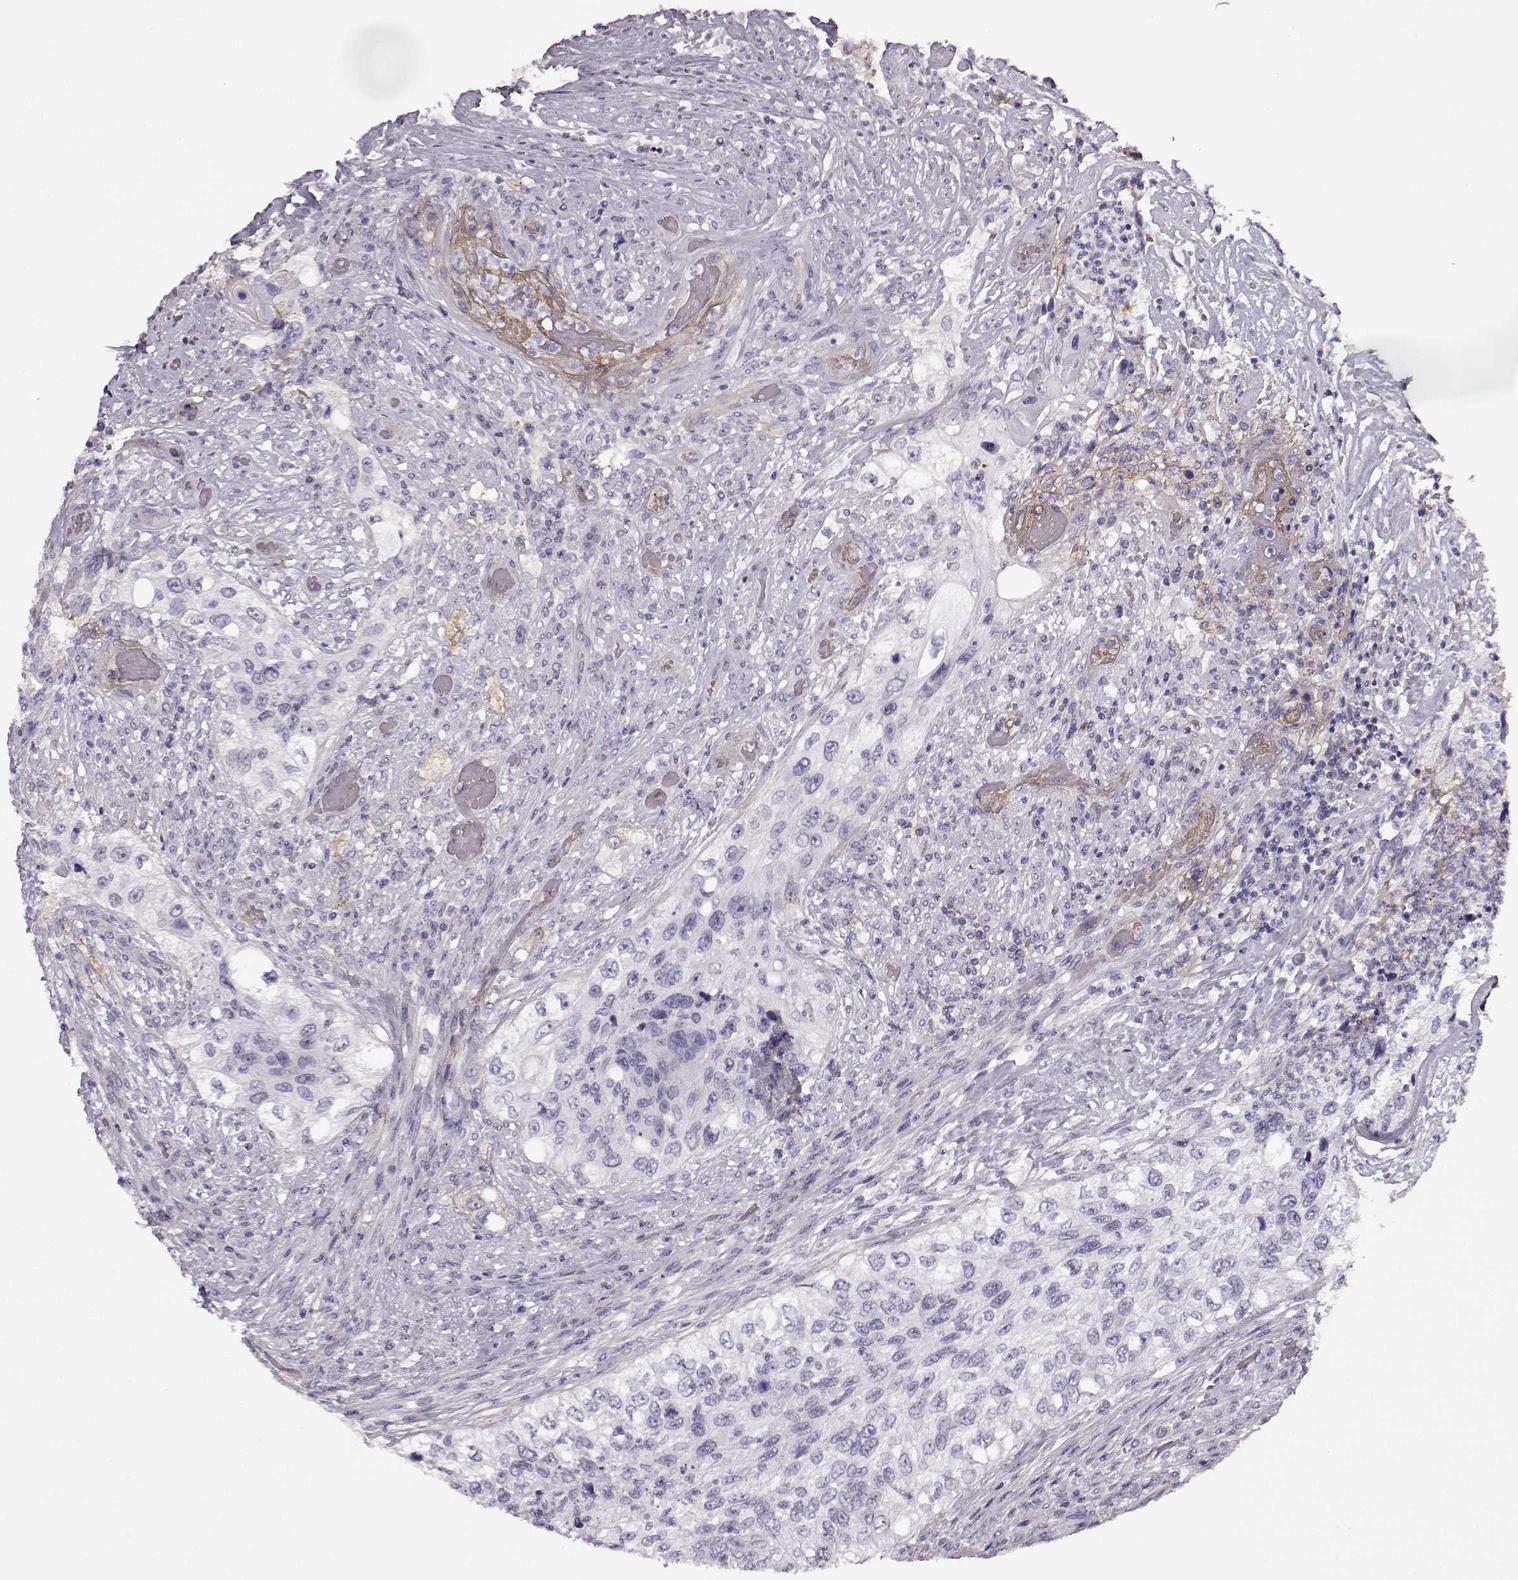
{"staining": {"intensity": "negative", "quantity": "none", "location": "none"}, "tissue": "urothelial cancer", "cell_type": "Tumor cells", "image_type": "cancer", "snomed": [{"axis": "morphology", "description": "Urothelial carcinoma, High grade"}, {"axis": "topography", "description": "Urinary bladder"}], "caption": "This is an immunohistochemistry photomicrograph of urothelial cancer. There is no staining in tumor cells.", "gene": "TRIM69", "patient": {"sex": "female", "age": 60}}